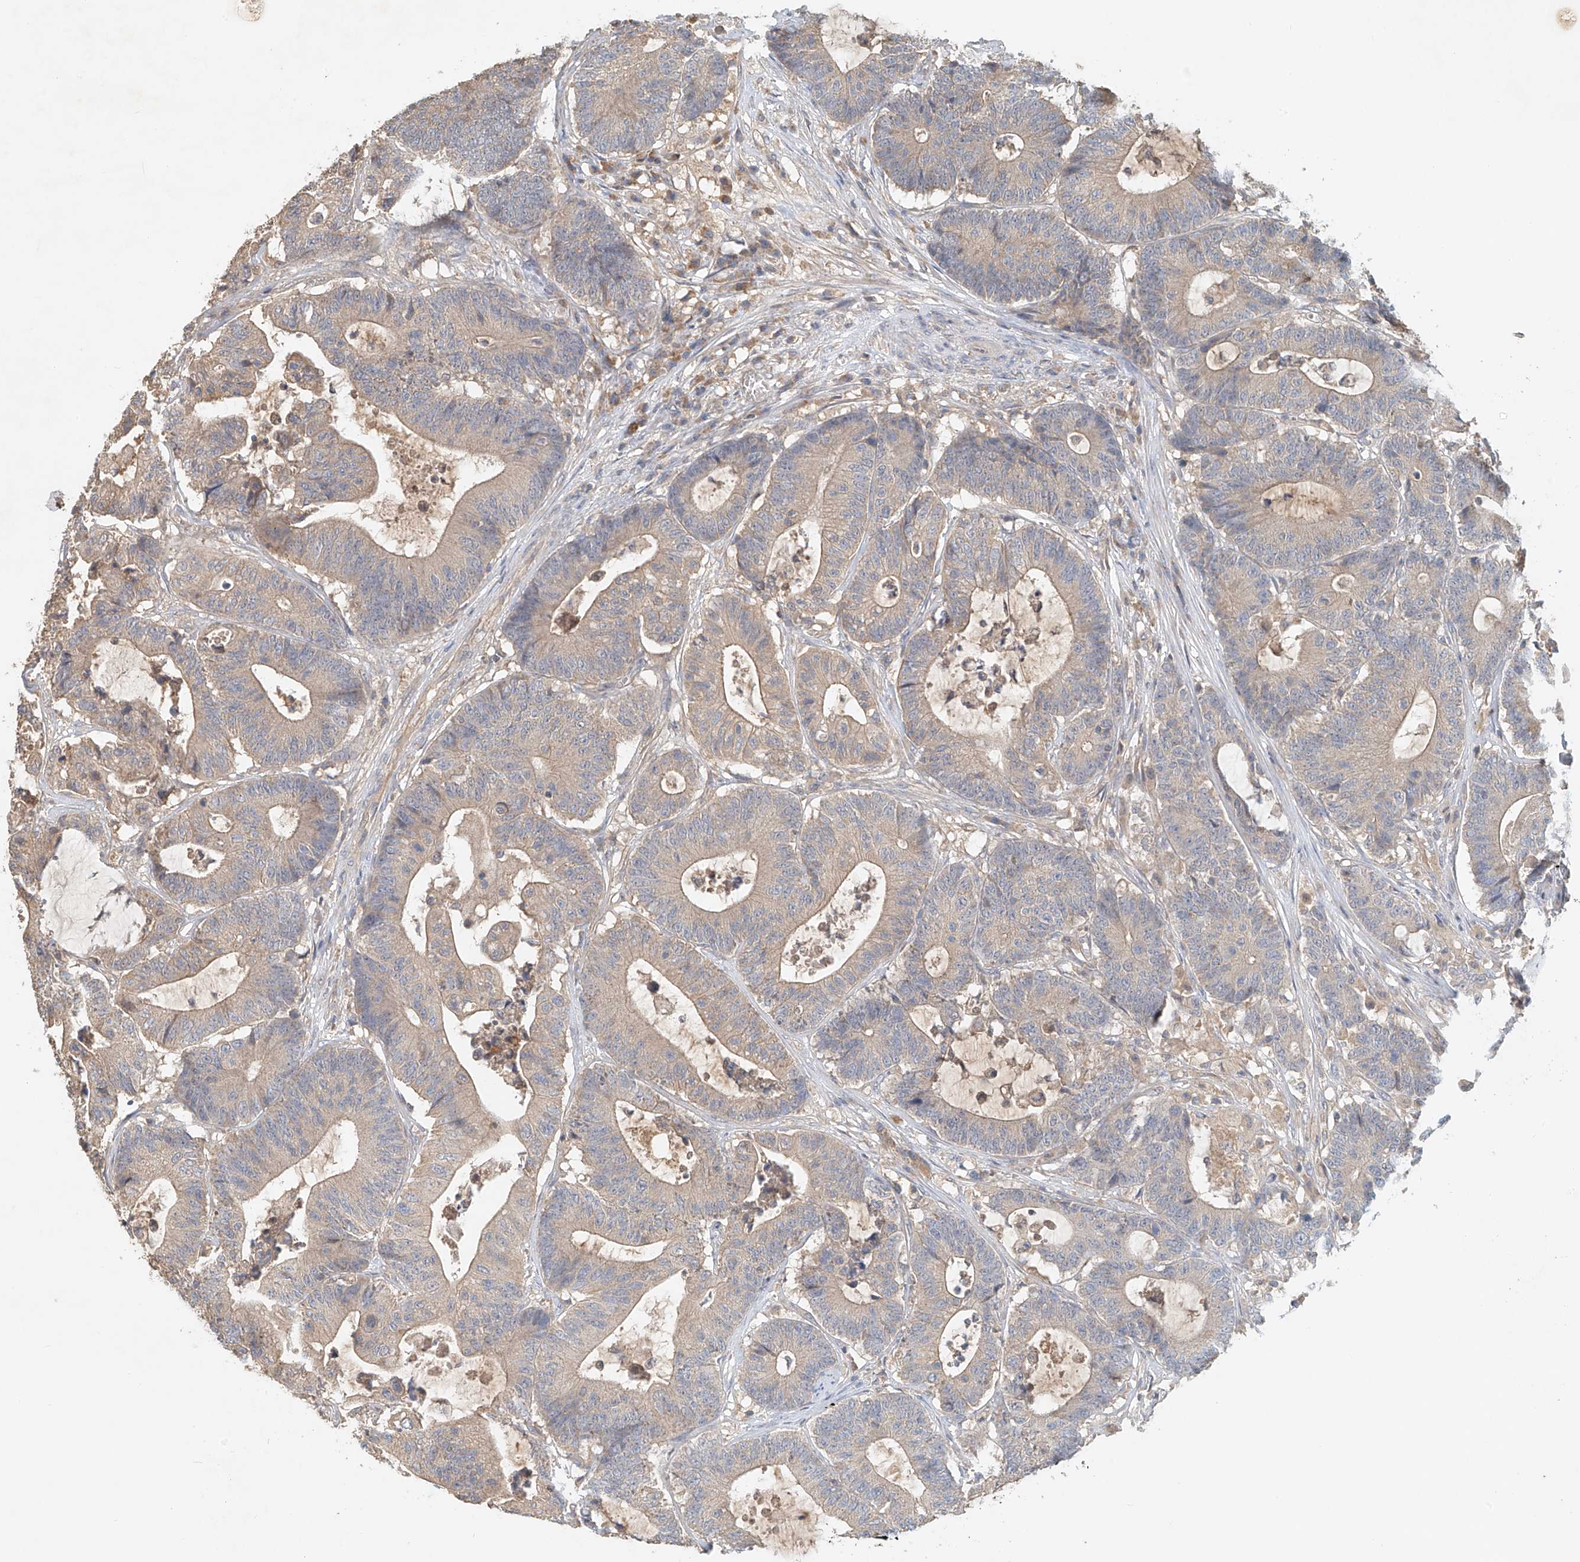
{"staining": {"intensity": "weak", "quantity": "25%-75%", "location": "cytoplasmic/membranous"}, "tissue": "colorectal cancer", "cell_type": "Tumor cells", "image_type": "cancer", "snomed": [{"axis": "morphology", "description": "Adenocarcinoma, NOS"}, {"axis": "topography", "description": "Colon"}], "caption": "Immunohistochemistry (IHC) photomicrograph of colorectal cancer stained for a protein (brown), which reveals low levels of weak cytoplasmic/membranous expression in approximately 25%-75% of tumor cells.", "gene": "GNB1L", "patient": {"sex": "female", "age": 84}}